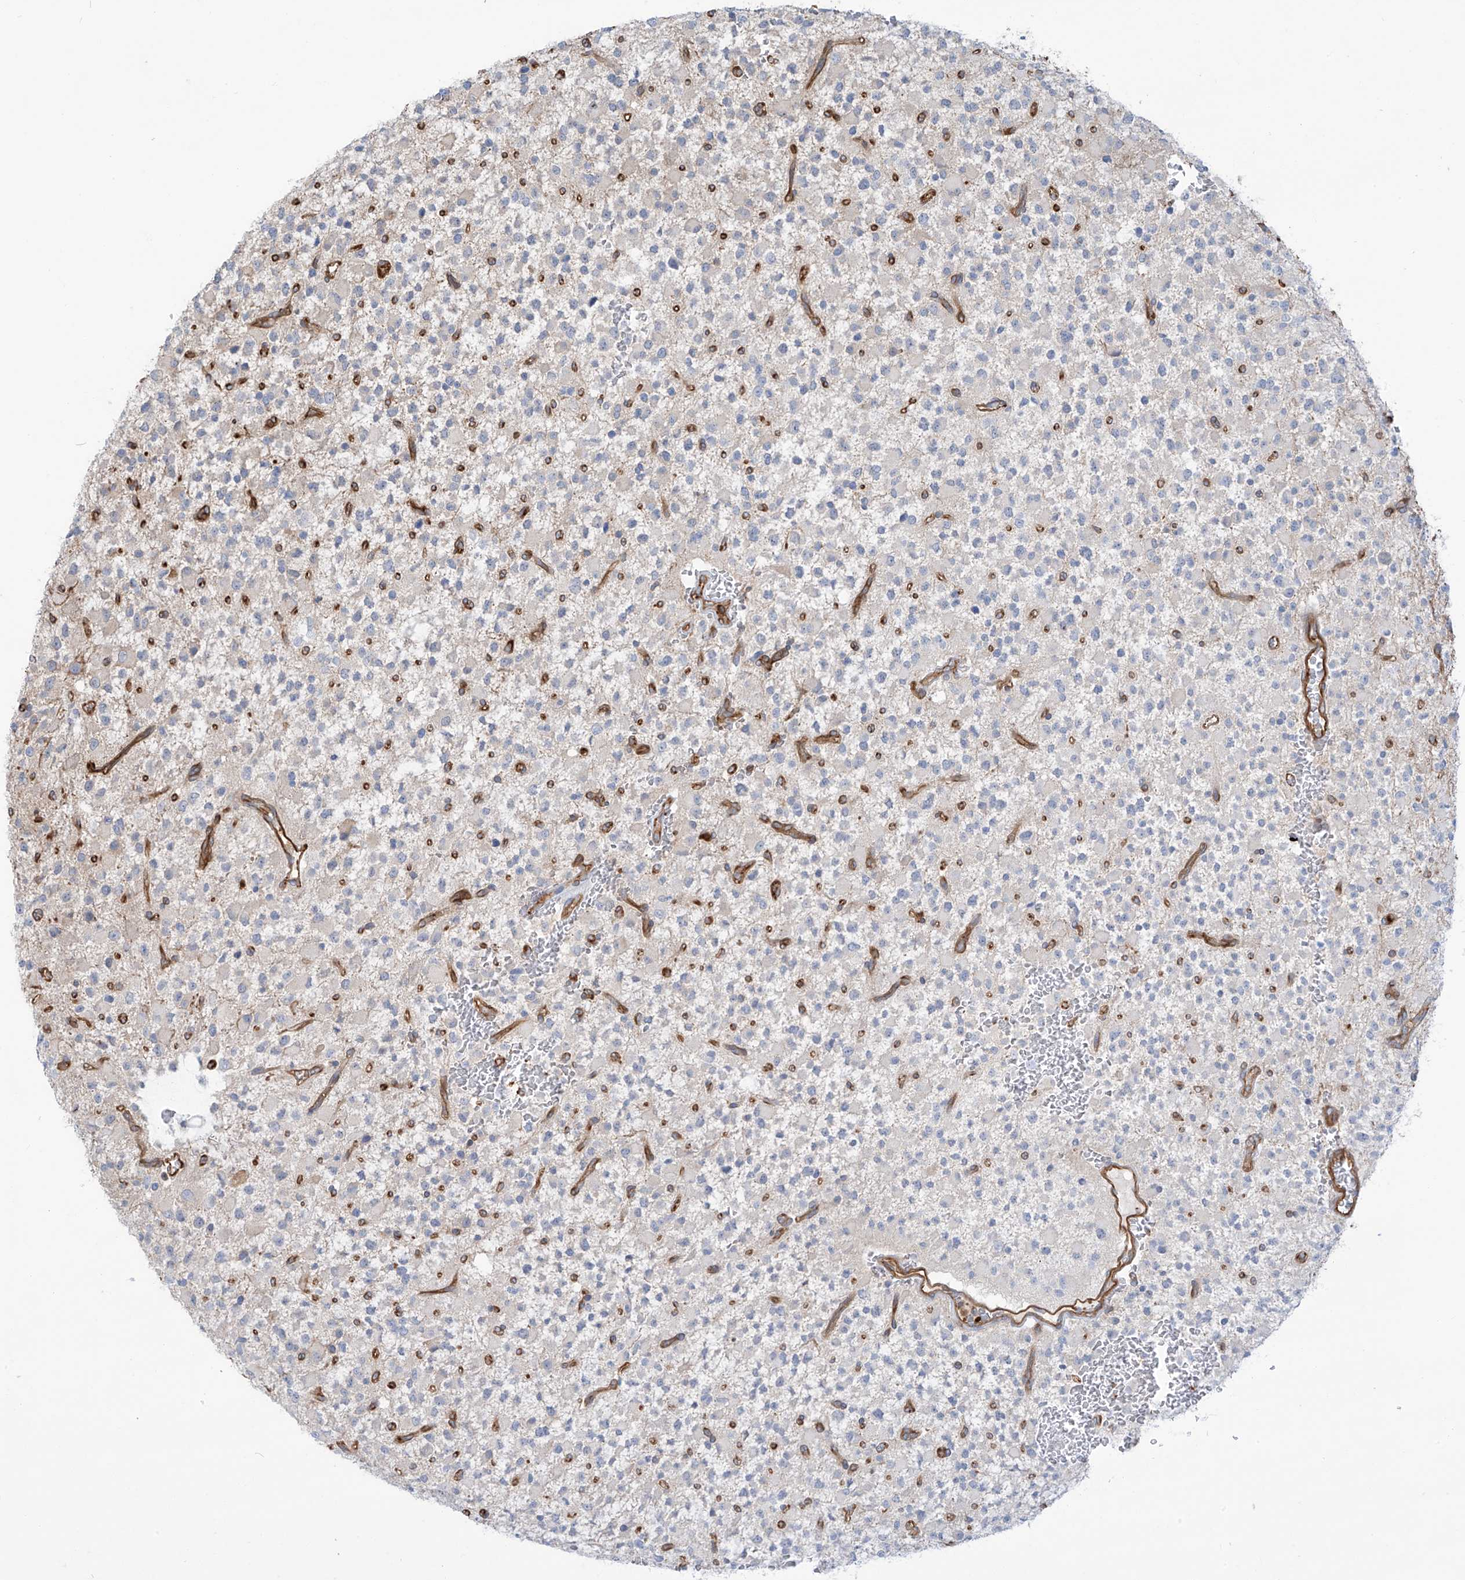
{"staining": {"intensity": "negative", "quantity": "none", "location": "none"}, "tissue": "glioma", "cell_type": "Tumor cells", "image_type": "cancer", "snomed": [{"axis": "morphology", "description": "Glioma, malignant, High grade"}, {"axis": "topography", "description": "Brain"}], "caption": "Human glioma stained for a protein using immunohistochemistry (IHC) reveals no expression in tumor cells.", "gene": "SLC9A2", "patient": {"sex": "male", "age": 34}}